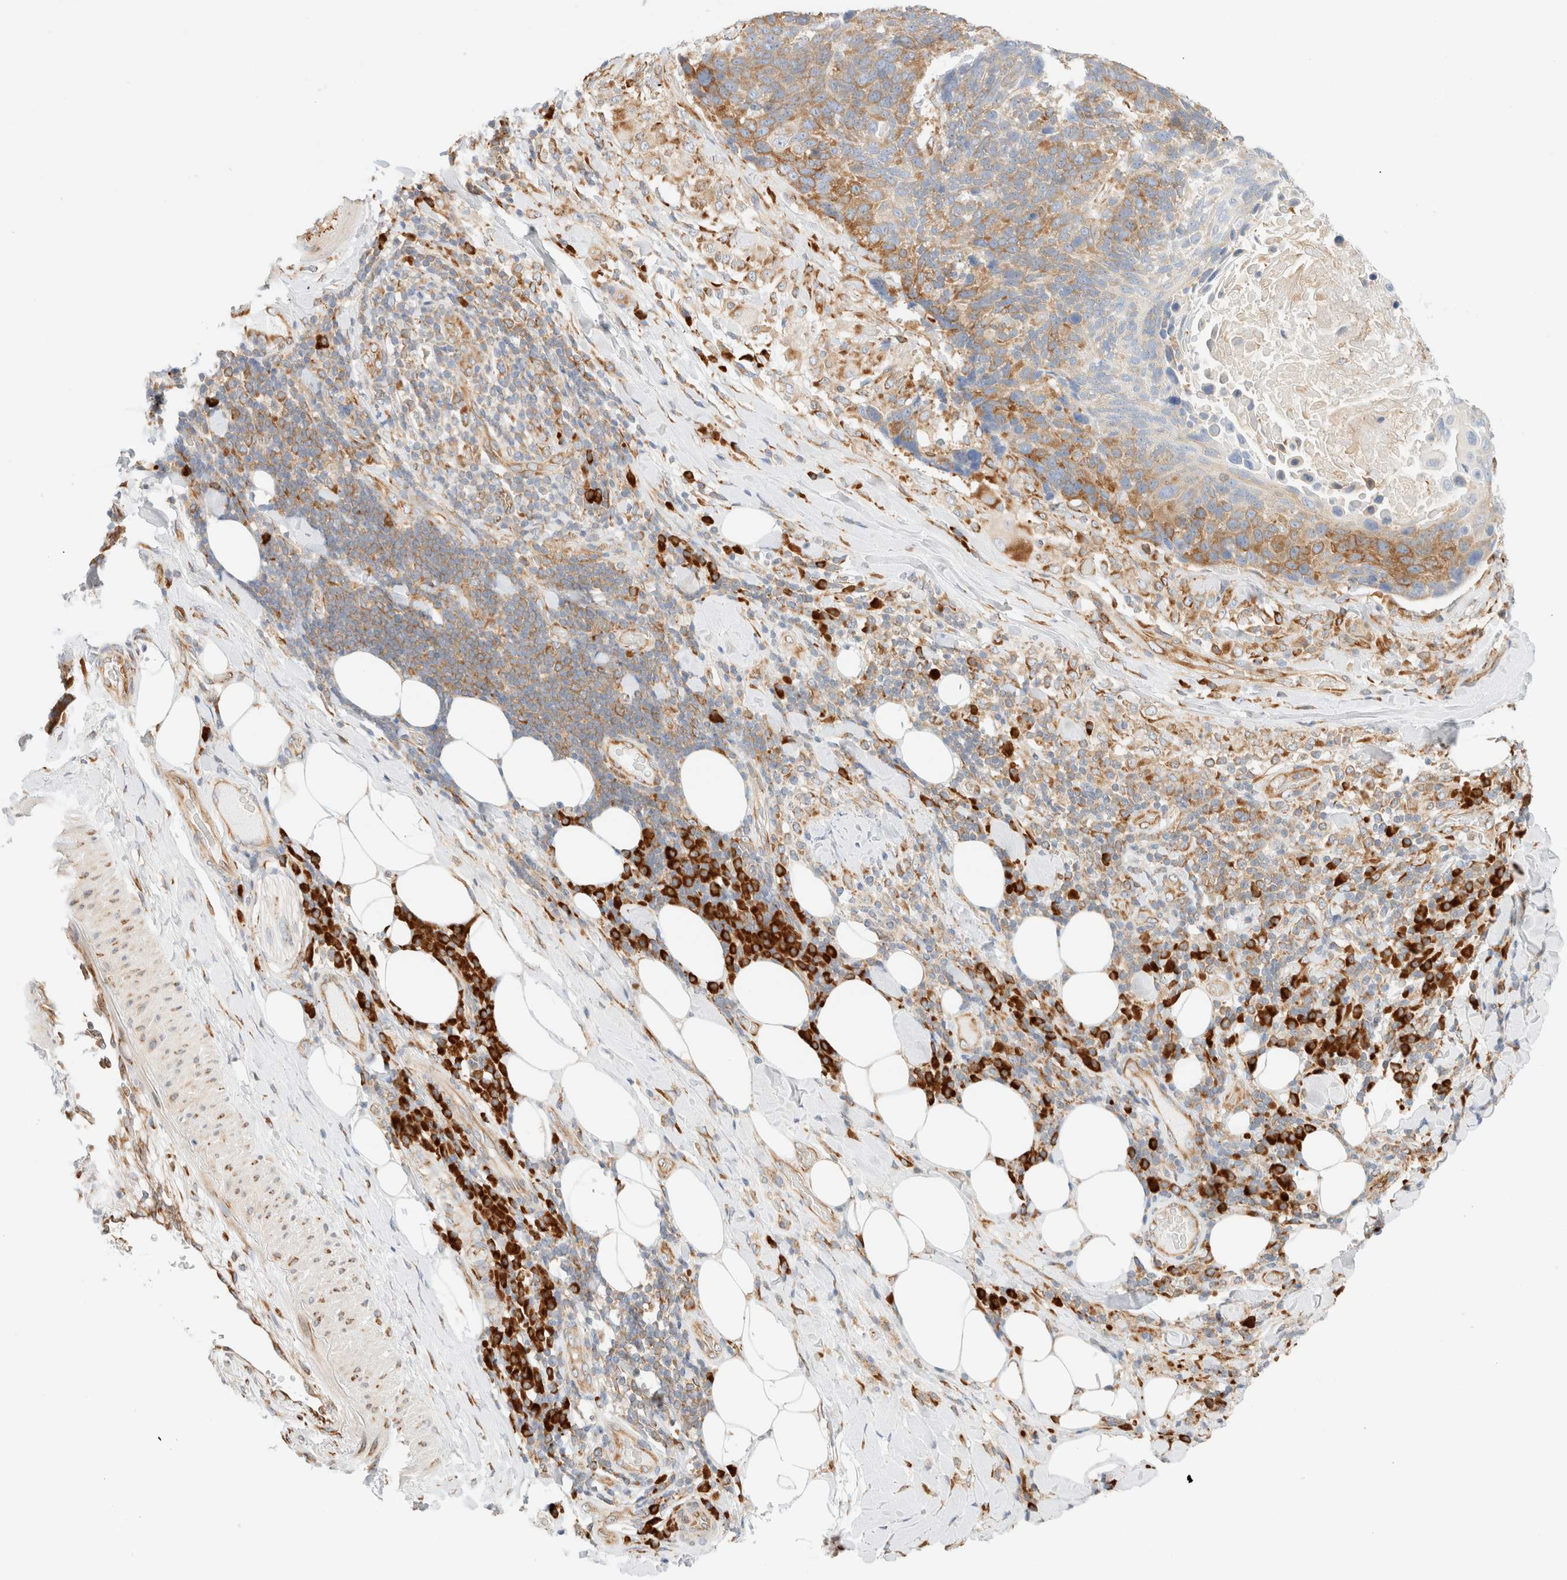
{"staining": {"intensity": "moderate", "quantity": ">75%", "location": "cytoplasmic/membranous"}, "tissue": "lung cancer", "cell_type": "Tumor cells", "image_type": "cancer", "snomed": [{"axis": "morphology", "description": "Squamous cell carcinoma, NOS"}, {"axis": "topography", "description": "Lung"}], "caption": "Lung cancer stained for a protein reveals moderate cytoplasmic/membranous positivity in tumor cells. The staining was performed using DAB to visualize the protein expression in brown, while the nuclei were stained in blue with hematoxylin (Magnification: 20x).", "gene": "ZC2HC1A", "patient": {"sex": "male", "age": 66}}